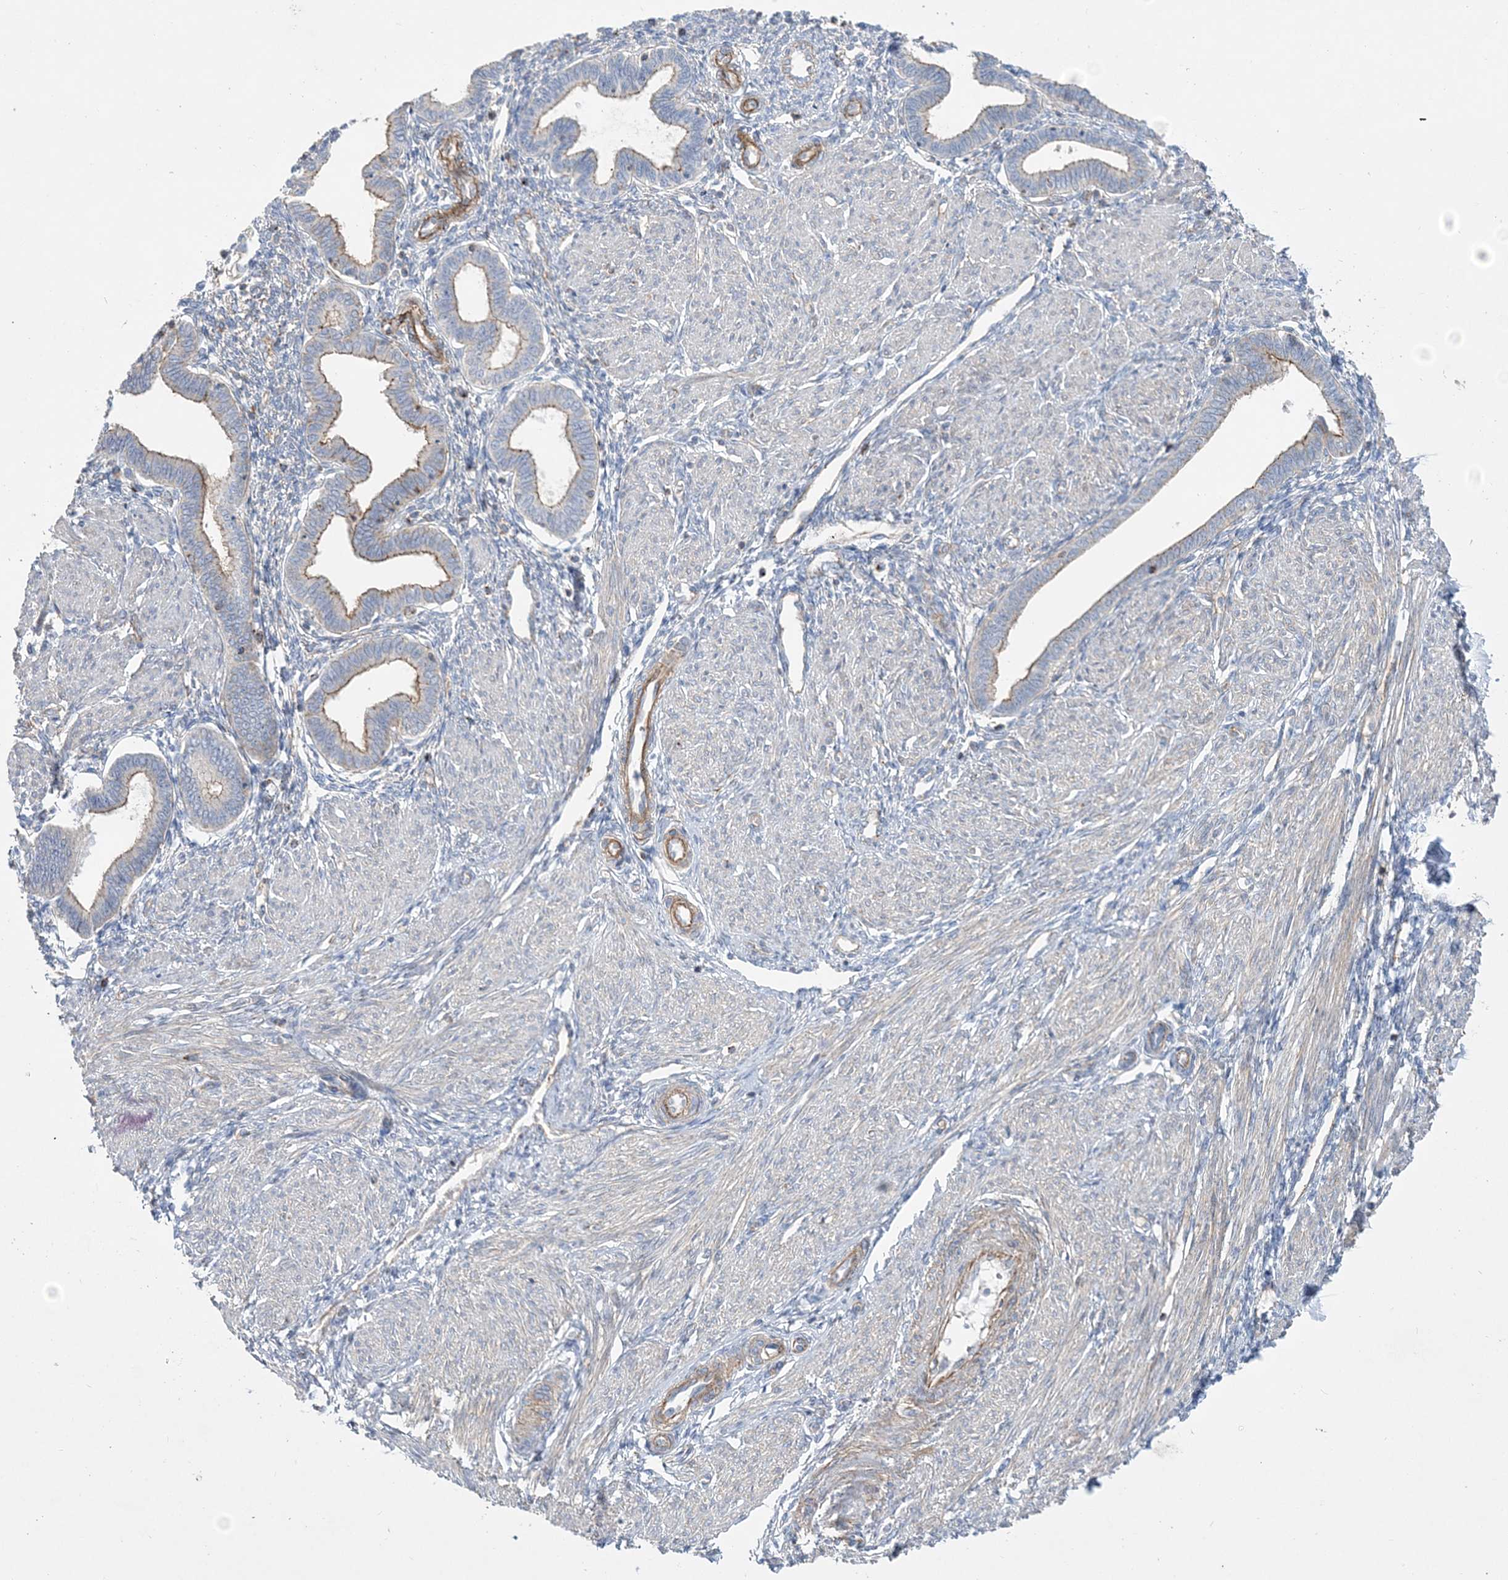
{"staining": {"intensity": "negative", "quantity": "none", "location": "none"}, "tissue": "endometrium", "cell_type": "Cells in endometrial stroma", "image_type": "normal", "snomed": [{"axis": "morphology", "description": "Normal tissue, NOS"}, {"axis": "topography", "description": "Endometrium"}], "caption": "Immunohistochemistry photomicrograph of unremarkable endometrium: human endometrium stained with DAB demonstrates no significant protein staining in cells in endometrial stroma.", "gene": "PIGC", "patient": {"sex": "female", "age": 53}}